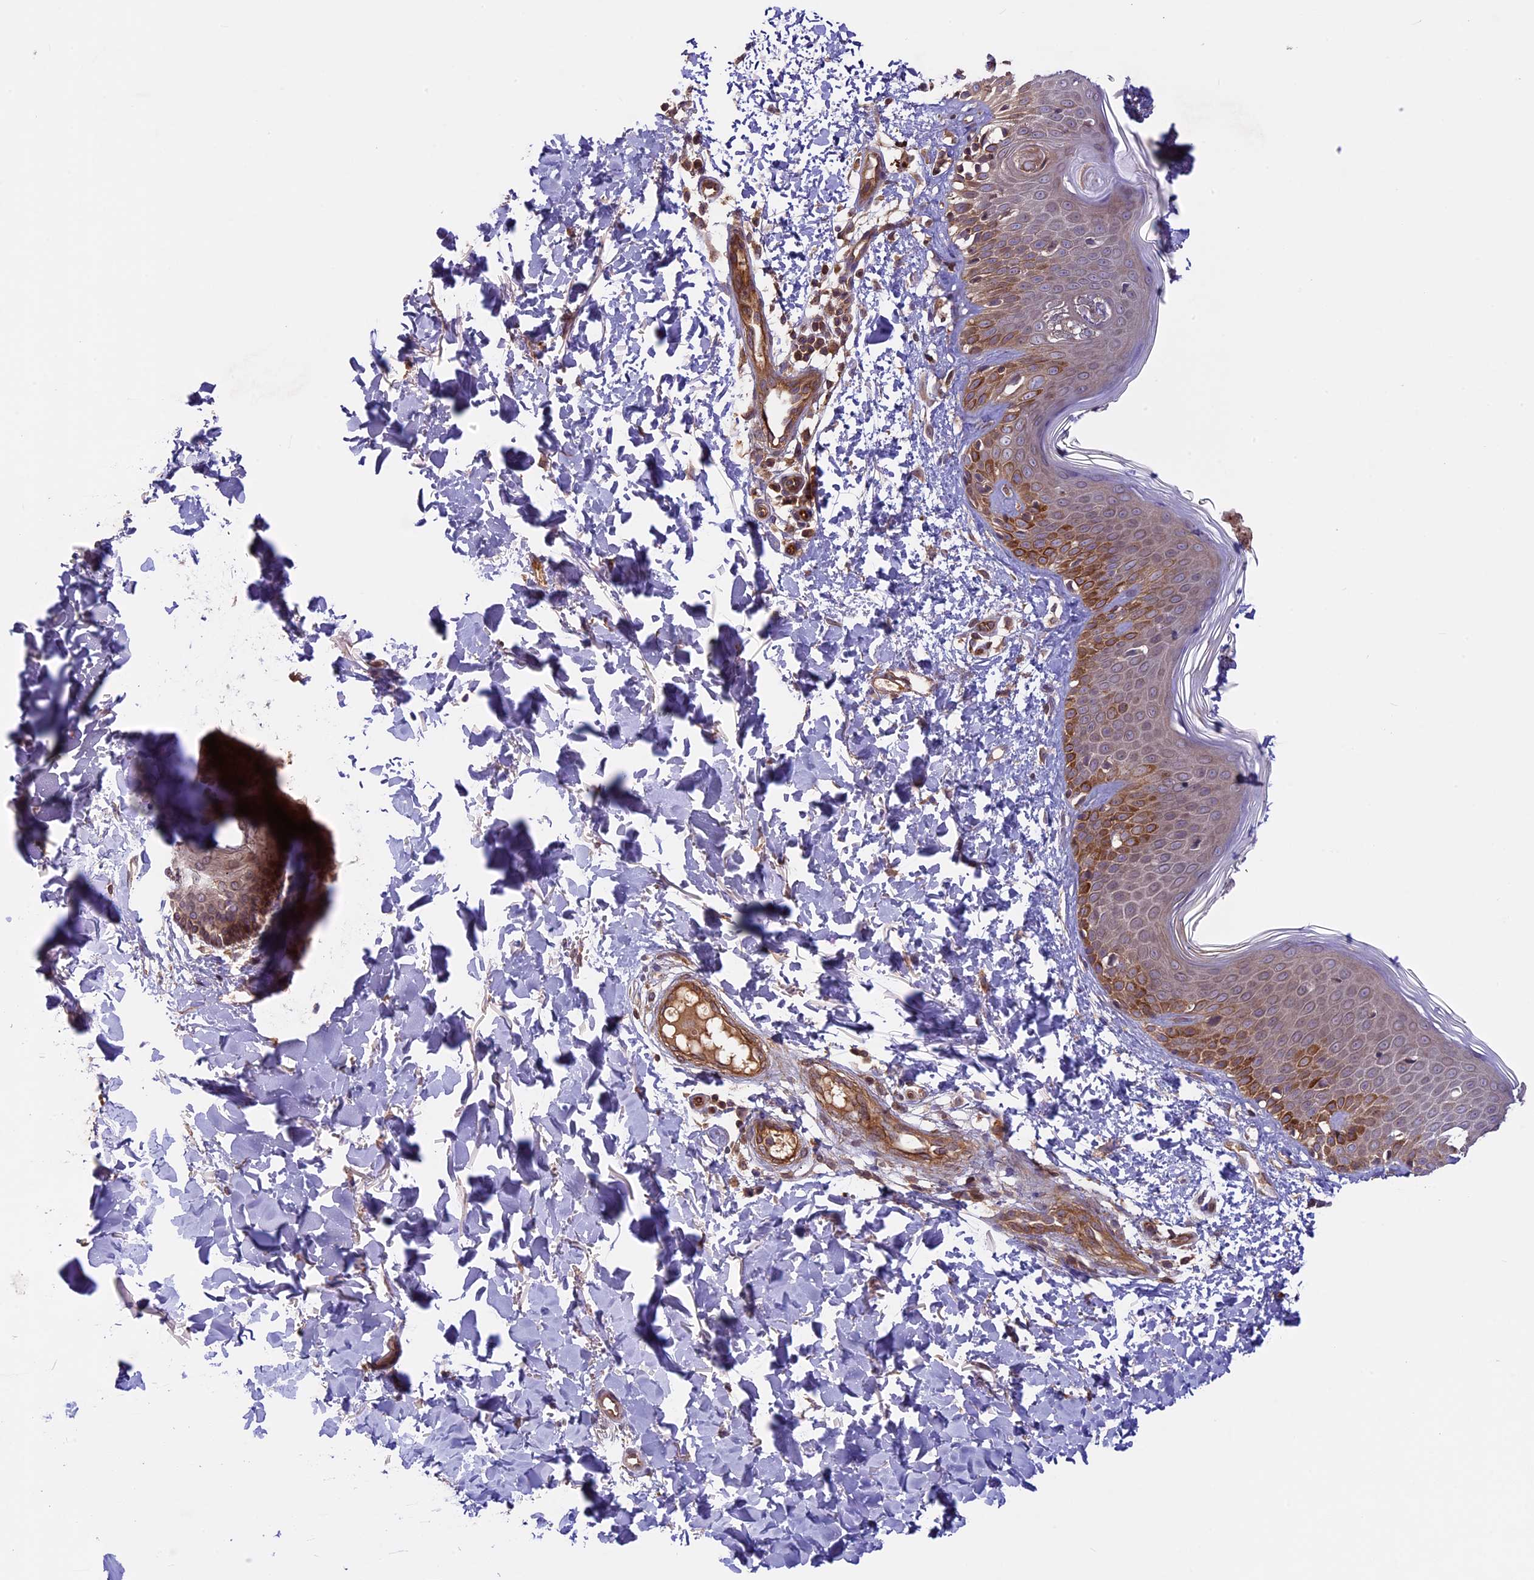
{"staining": {"intensity": "weak", "quantity": ">75%", "location": "cytoplasmic/membranous"}, "tissue": "skin", "cell_type": "Fibroblasts", "image_type": "normal", "snomed": [{"axis": "morphology", "description": "Normal tissue, NOS"}, {"axis": "topography", "description": "Skin"}], "caption": "Immunohistochemistry micrograph of benign skin: skin stained using immunohistochemistry demonstrates low levels of weak protein expression localized specifically in the cytoplasmic/membranous of fibroblasts, appearing as a cytoplasmic/membranous brown color.", "gene": "CCDC125", "patient": {"sex": "male", "age": 37}}